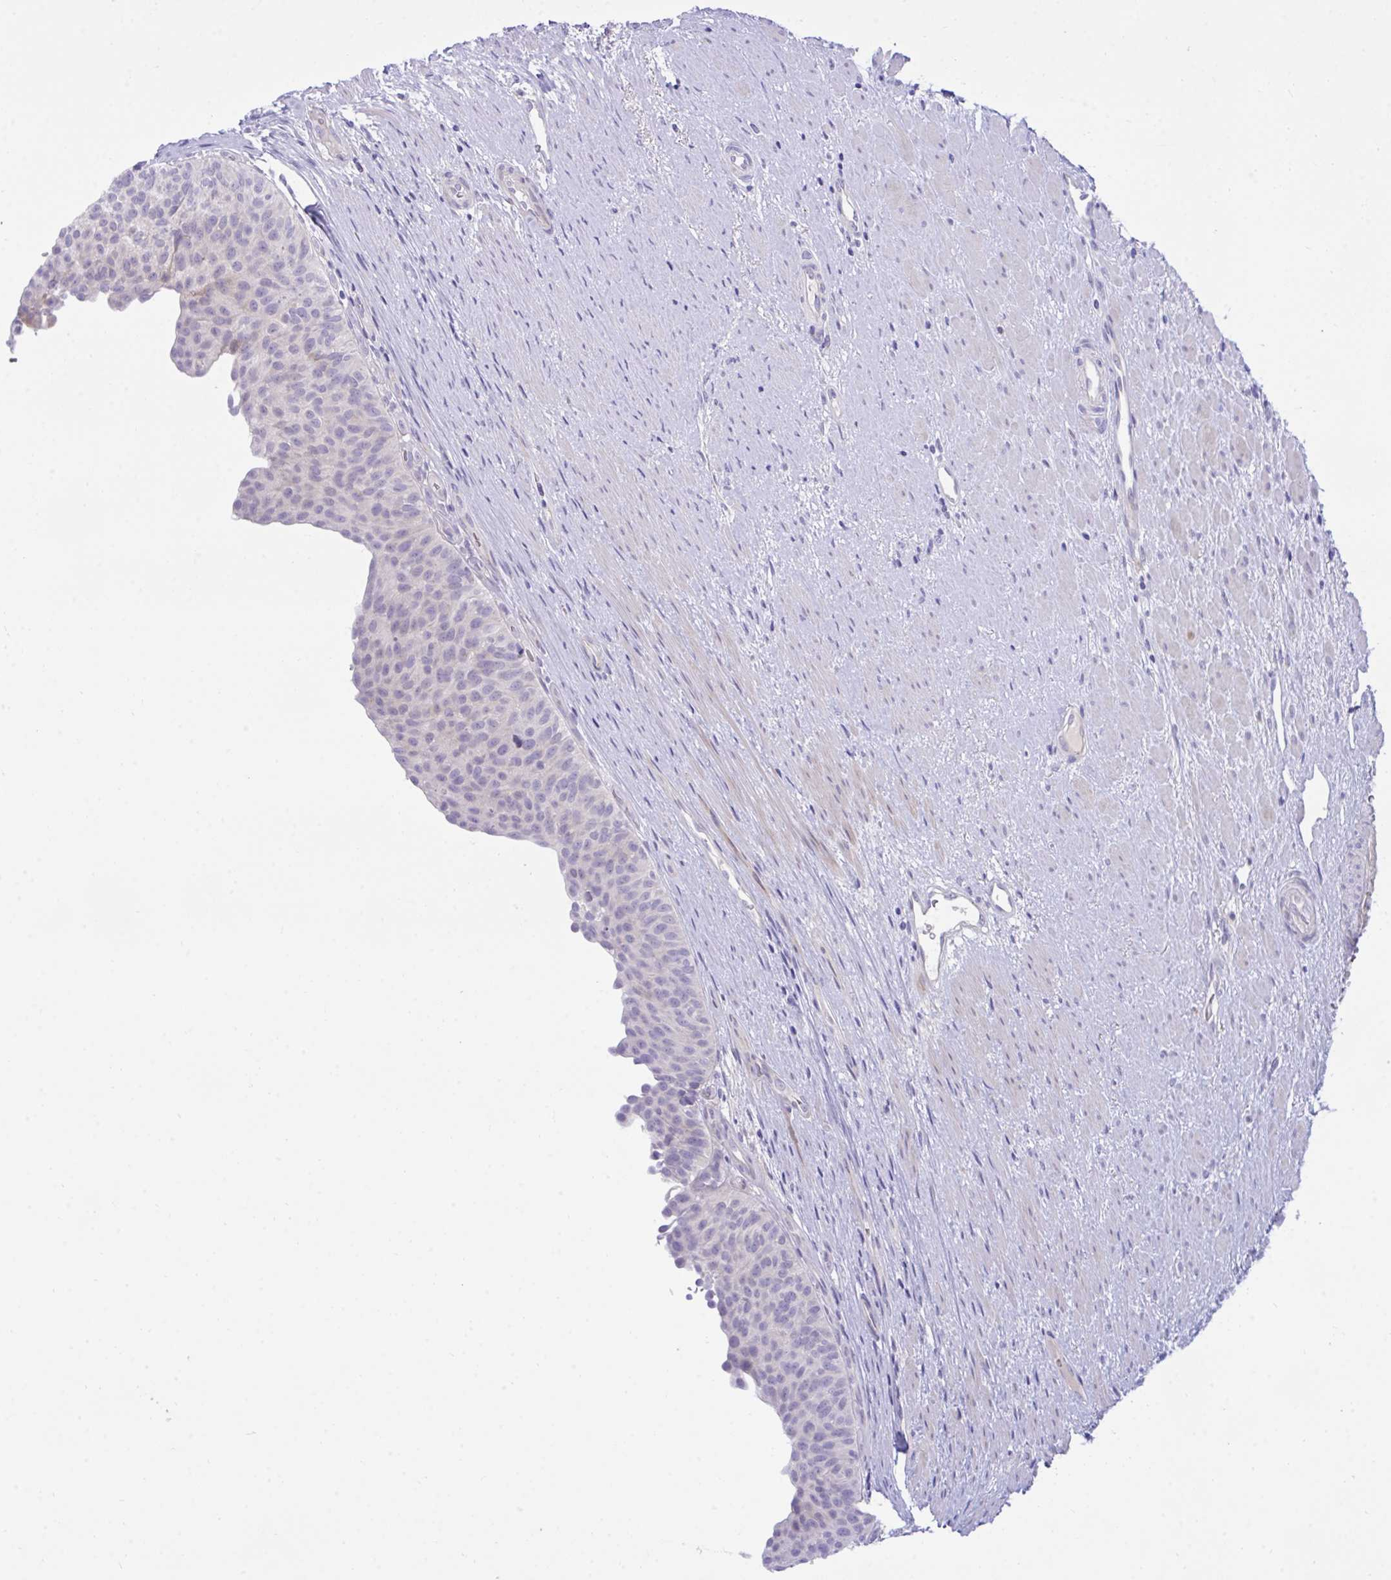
{"staining": {"intensity": "negative", "quantity": "none", "location": "none"}, "tissue": "urinary bladder", "cell_type": "Urothelial cells", "image_type": "normal", "snomed": [{"axis": "morphology", "description": "Normal tissue, NOS"}, {"axis": "topography", "description": "Urinary bladder"}, {"axis": "topography", "description": "Prostate"}], "caption": "Immunohistochemical staining of unremarkable human urinary bladder shows no significant expression in urothelial cells.", "gene": "MED9", "patient": {"sex": "male", "age": 77}}